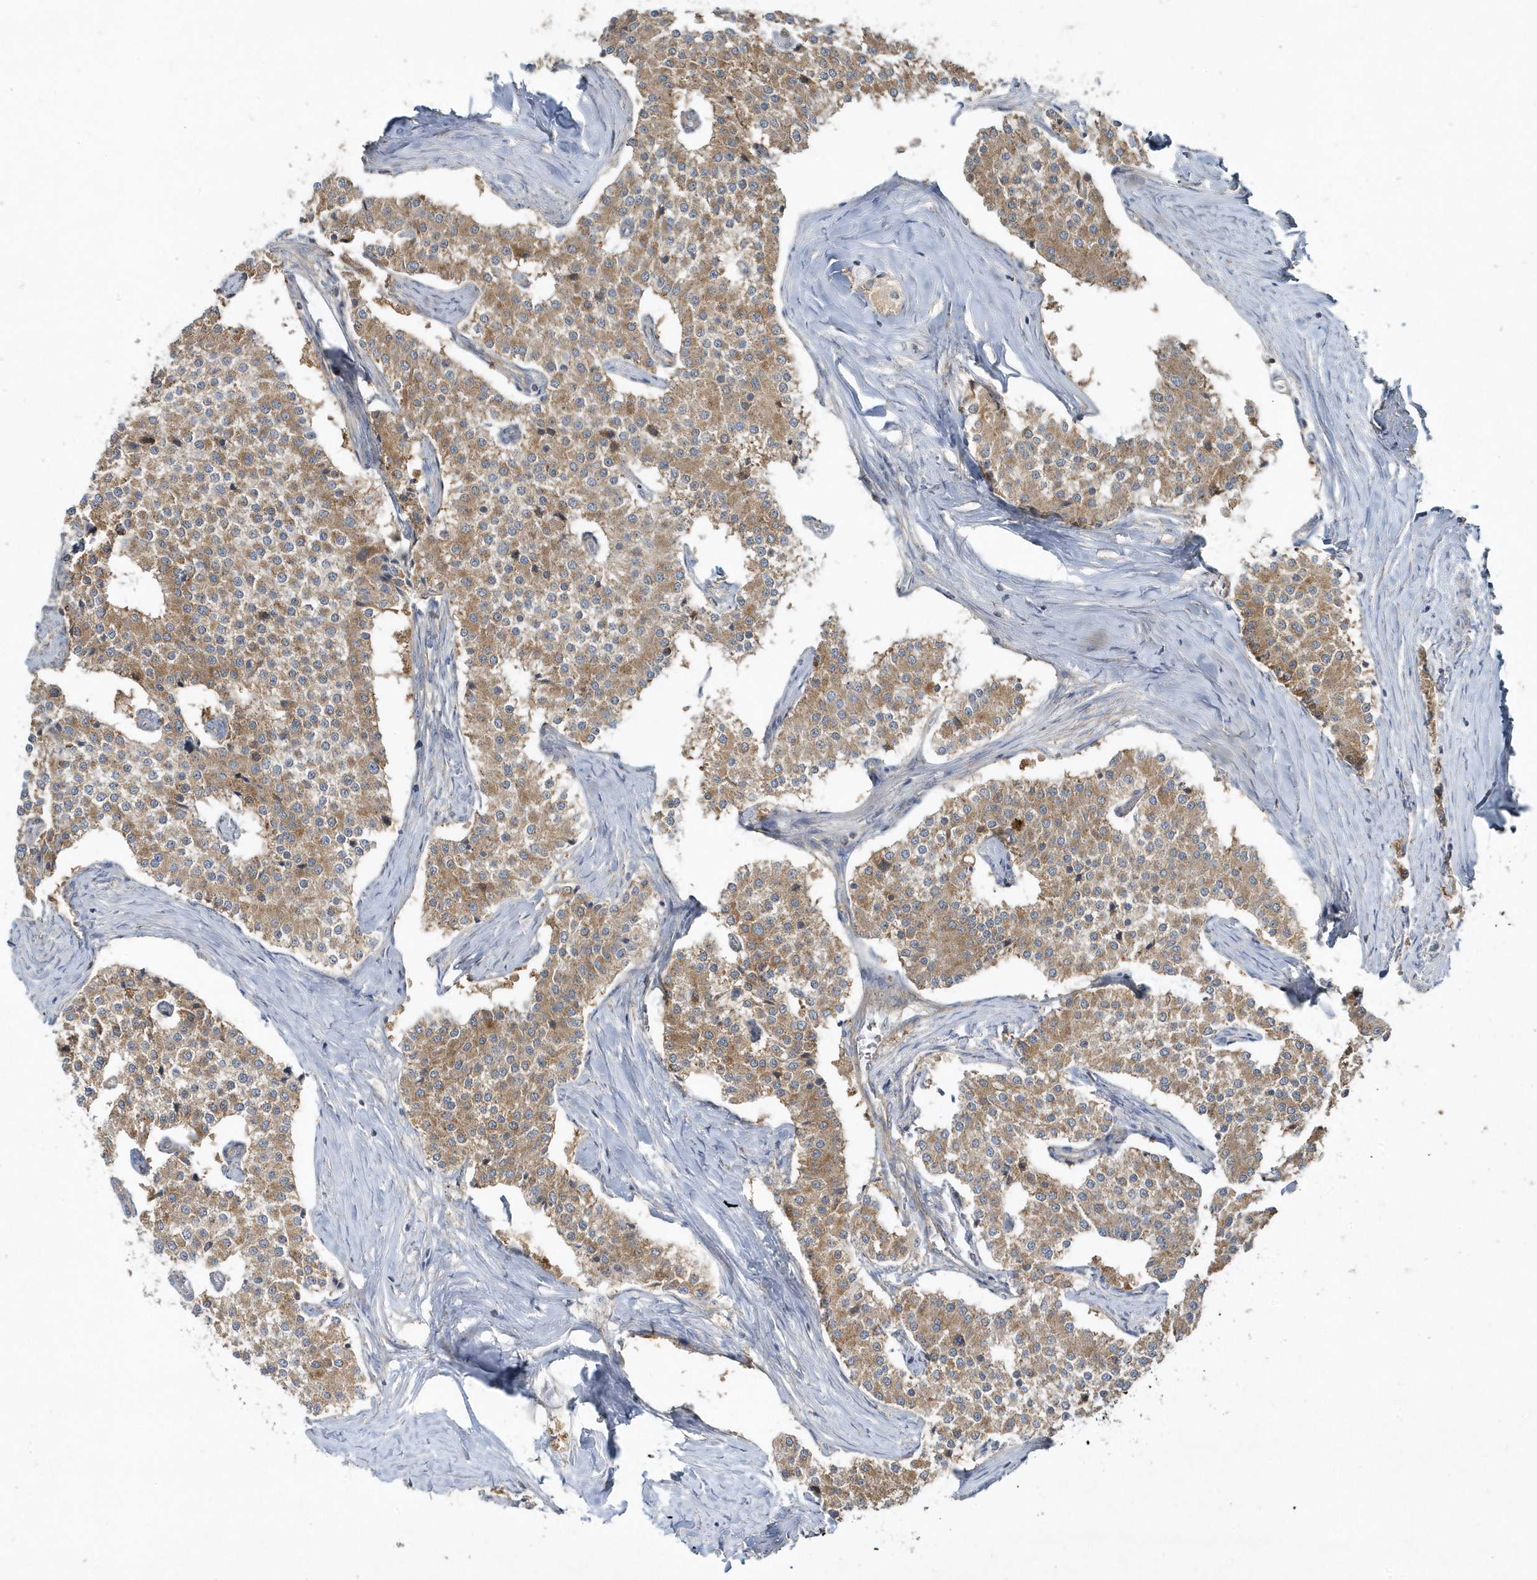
{"staining": {"intensity": "moderate", "quantity": ">75%", "location": "cytoplasmic/membranous"}, "tissue": "carcinoid", "cell_type": "Tumor cells", "image_type": "cancer", "snomed": [{"axis": "morphology", "description": "Carcinoid, malignant, NOS"}, {"axis": "topography", "description": "Colon"}], "caption": "This micrograph shows carcinoid (malignant) stained with immunohistochemistry to label a protein in brown. The cytoplasmic/membranous of tumor cells show moderate positivity for the protein. Nuclei are counter-stained blue.", "gene": "LEXM", "patient": {"sex": "female", "age": 52}}